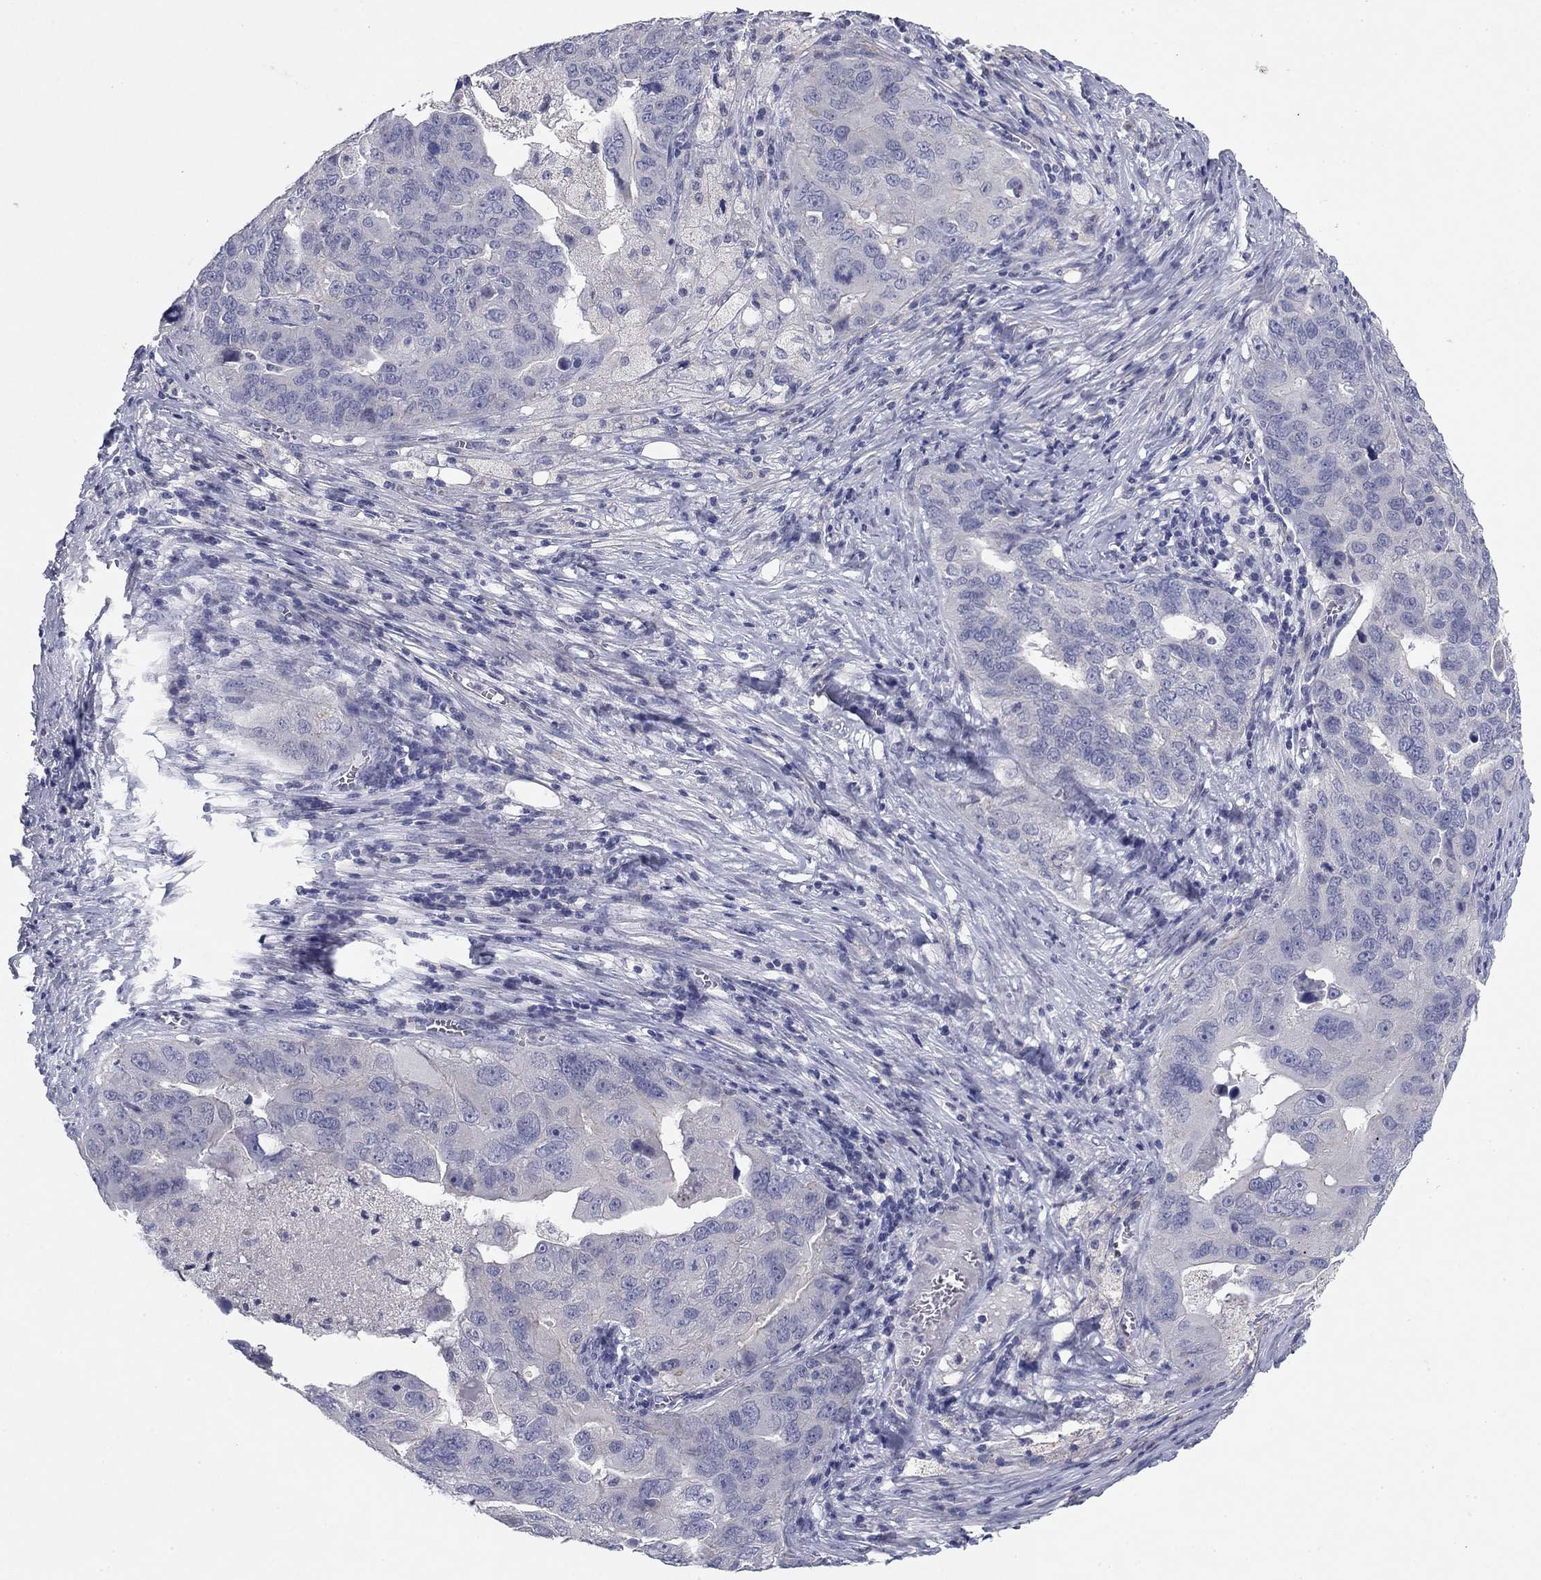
{"staining": {"intensity": "negative", "quantity": "none", "location": "none"}, "tissue": "ovarian cancer", "cell_type": "Tumor cells", "image_type": "cancer", "snomed": [{"axis": "morphology", "description": "Carcinoma, endometroid"}, {"axis": "topography", "description": "Soft tissue"}, {"axis": "topography", "description": "Ovary"}], "caption": "Ovarian cancer was stained to show a protein in brown. There is no significant expression in tumor cells.", "gene": "CNTNAP4", "patient": {"sex": "female", "age": 52}}